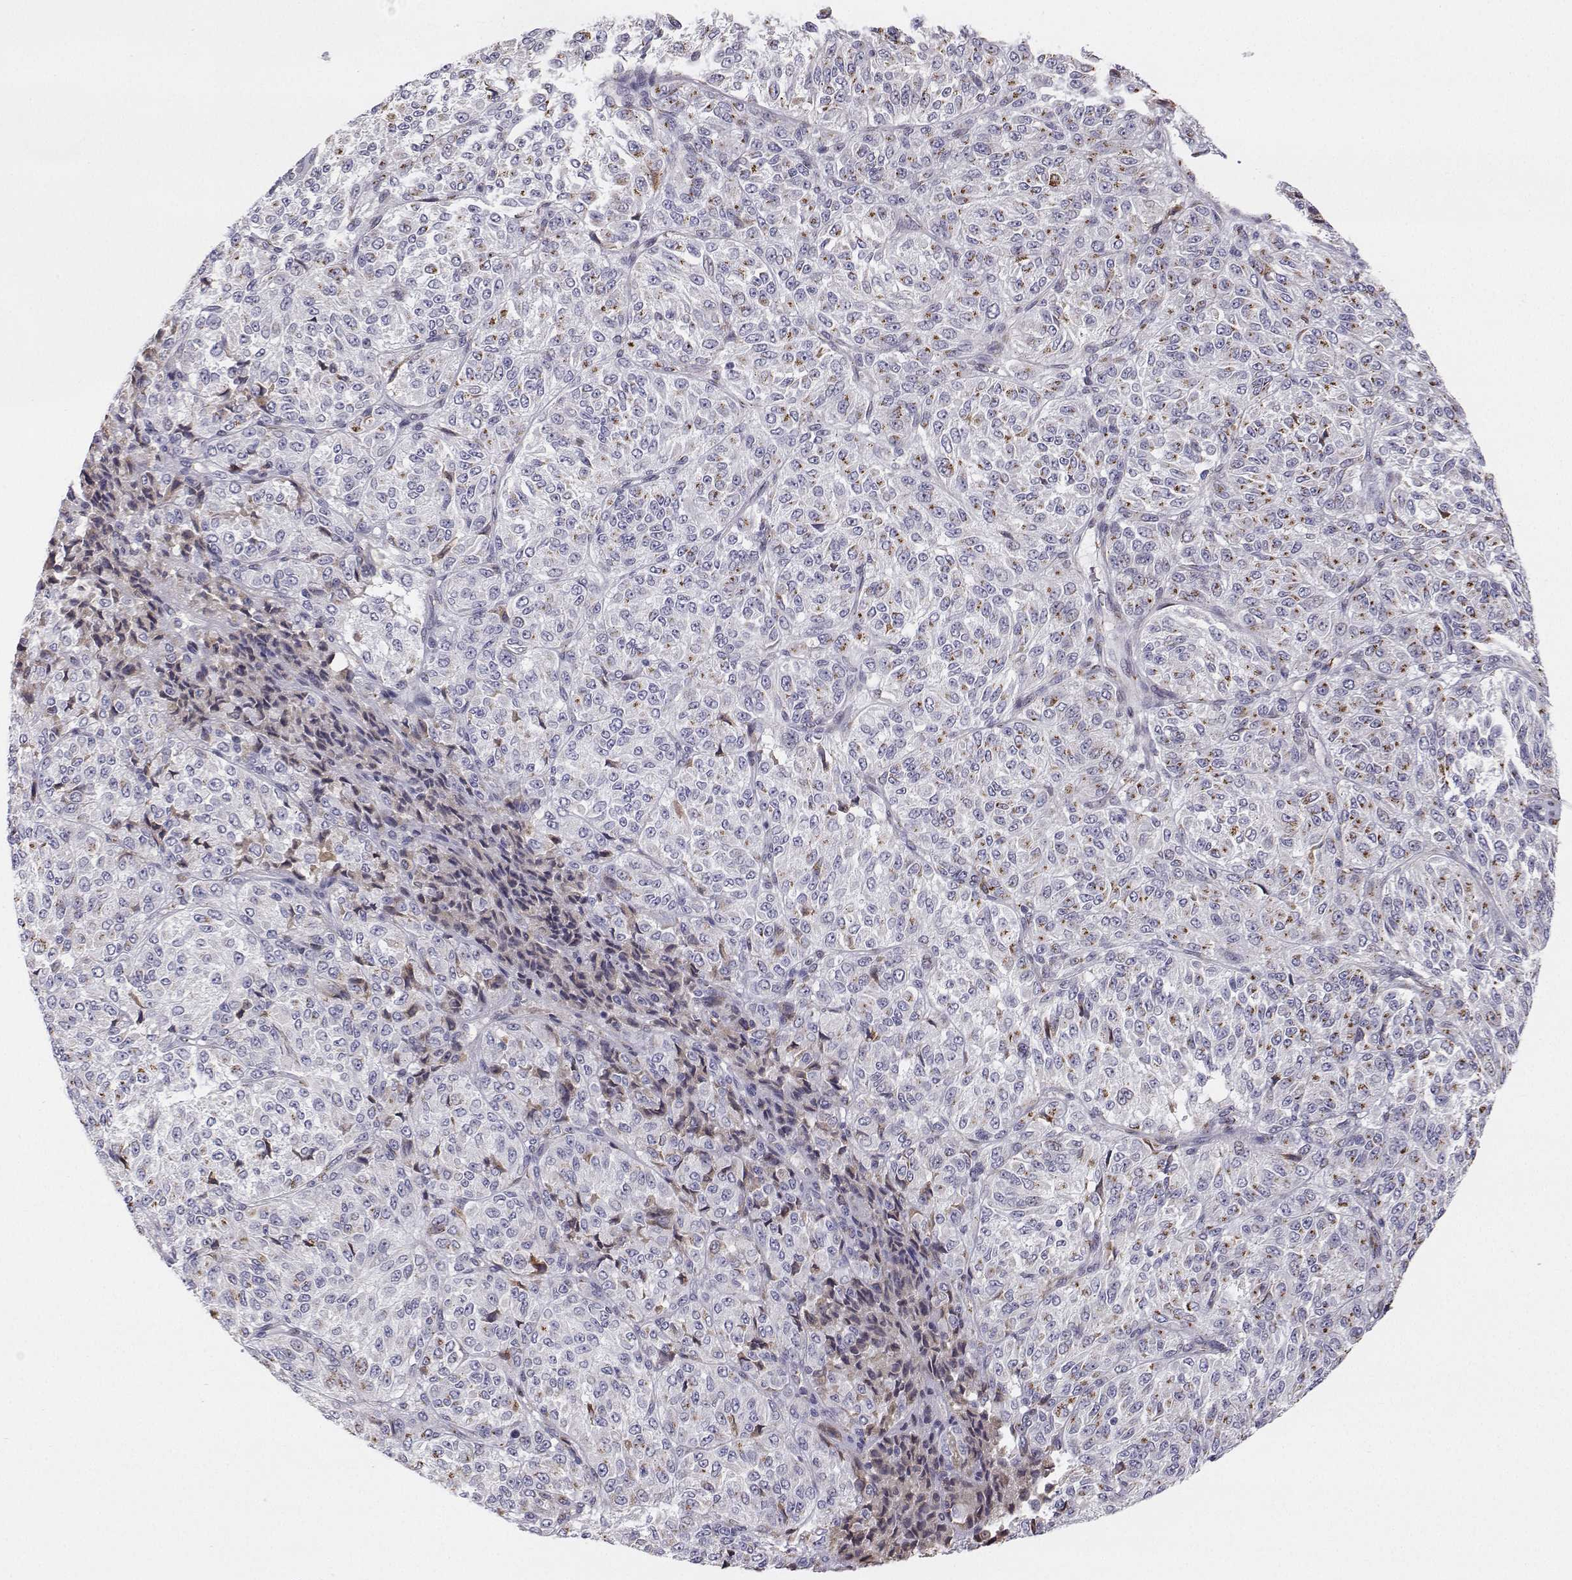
{"staining": {"intensity": "moderate", "quantity": "<25%", "location": "cytoplasmic/membranous"}, "tissue": "melanoma", "cell_type": "Tumor cells", "image_type": "cancer", "snomed": [{"axis": "morphology", "description": "Malignant melanoma, Metastatic site"}, {"axis": "topography", "description": "Brain"}], "caption": "A micrograph of human melanoma stained for a protein exhibits moderate cytoplasmic/membranous brown staining in tumor cells. The protein of interest is shown in brown color, while the nuclei are stained blue.", "gene": "STARD13", "patient": {"sex": "female", "age": 56}}